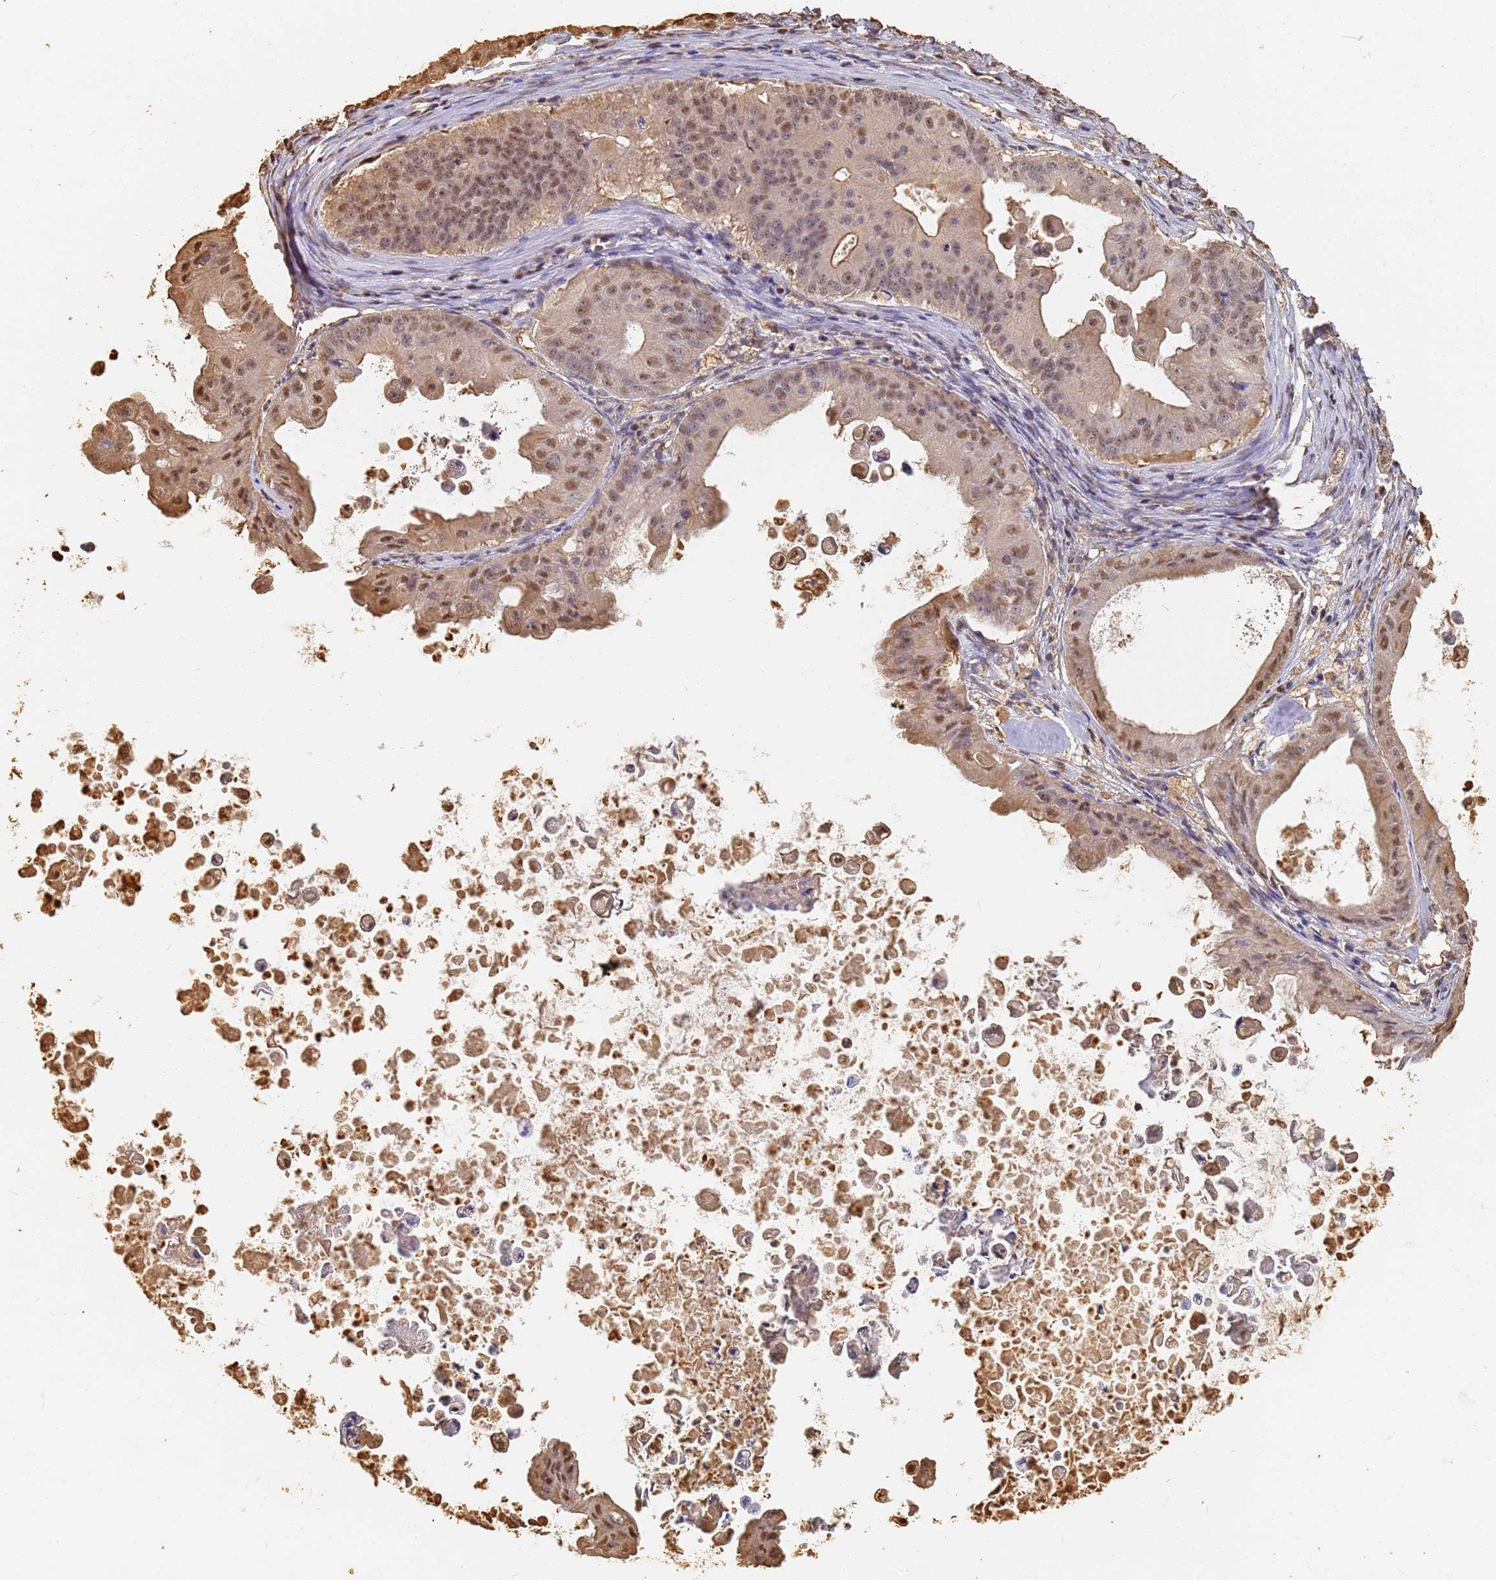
{"staining": {"intensity": "moderate", "quantity": "25%-75%", "location": "nuclear"}, "tissue": "ovarian cancer", "cell_type": "Tumor cells", "image_type": "cancer", "snomed": [{"axis": "morphology", "description": "Cystadenocarcinoma, mucinous, NOS"}, {"axis": "topography", "description": "Ovary"}], "caption": "High-magnification brightfield microscopy of ovarian cancer (mucinous cystadenocarcinoma) stained with DAB (3,3'-diaminobenzidine) (brown) and counterstained with hematoxylin (blue). tumor cells exhibit moderate nuclear positivity is present in approximately25%-75% of cells.", "gene": "JAK2", "patient": {"sex": "female", "age": 37}}